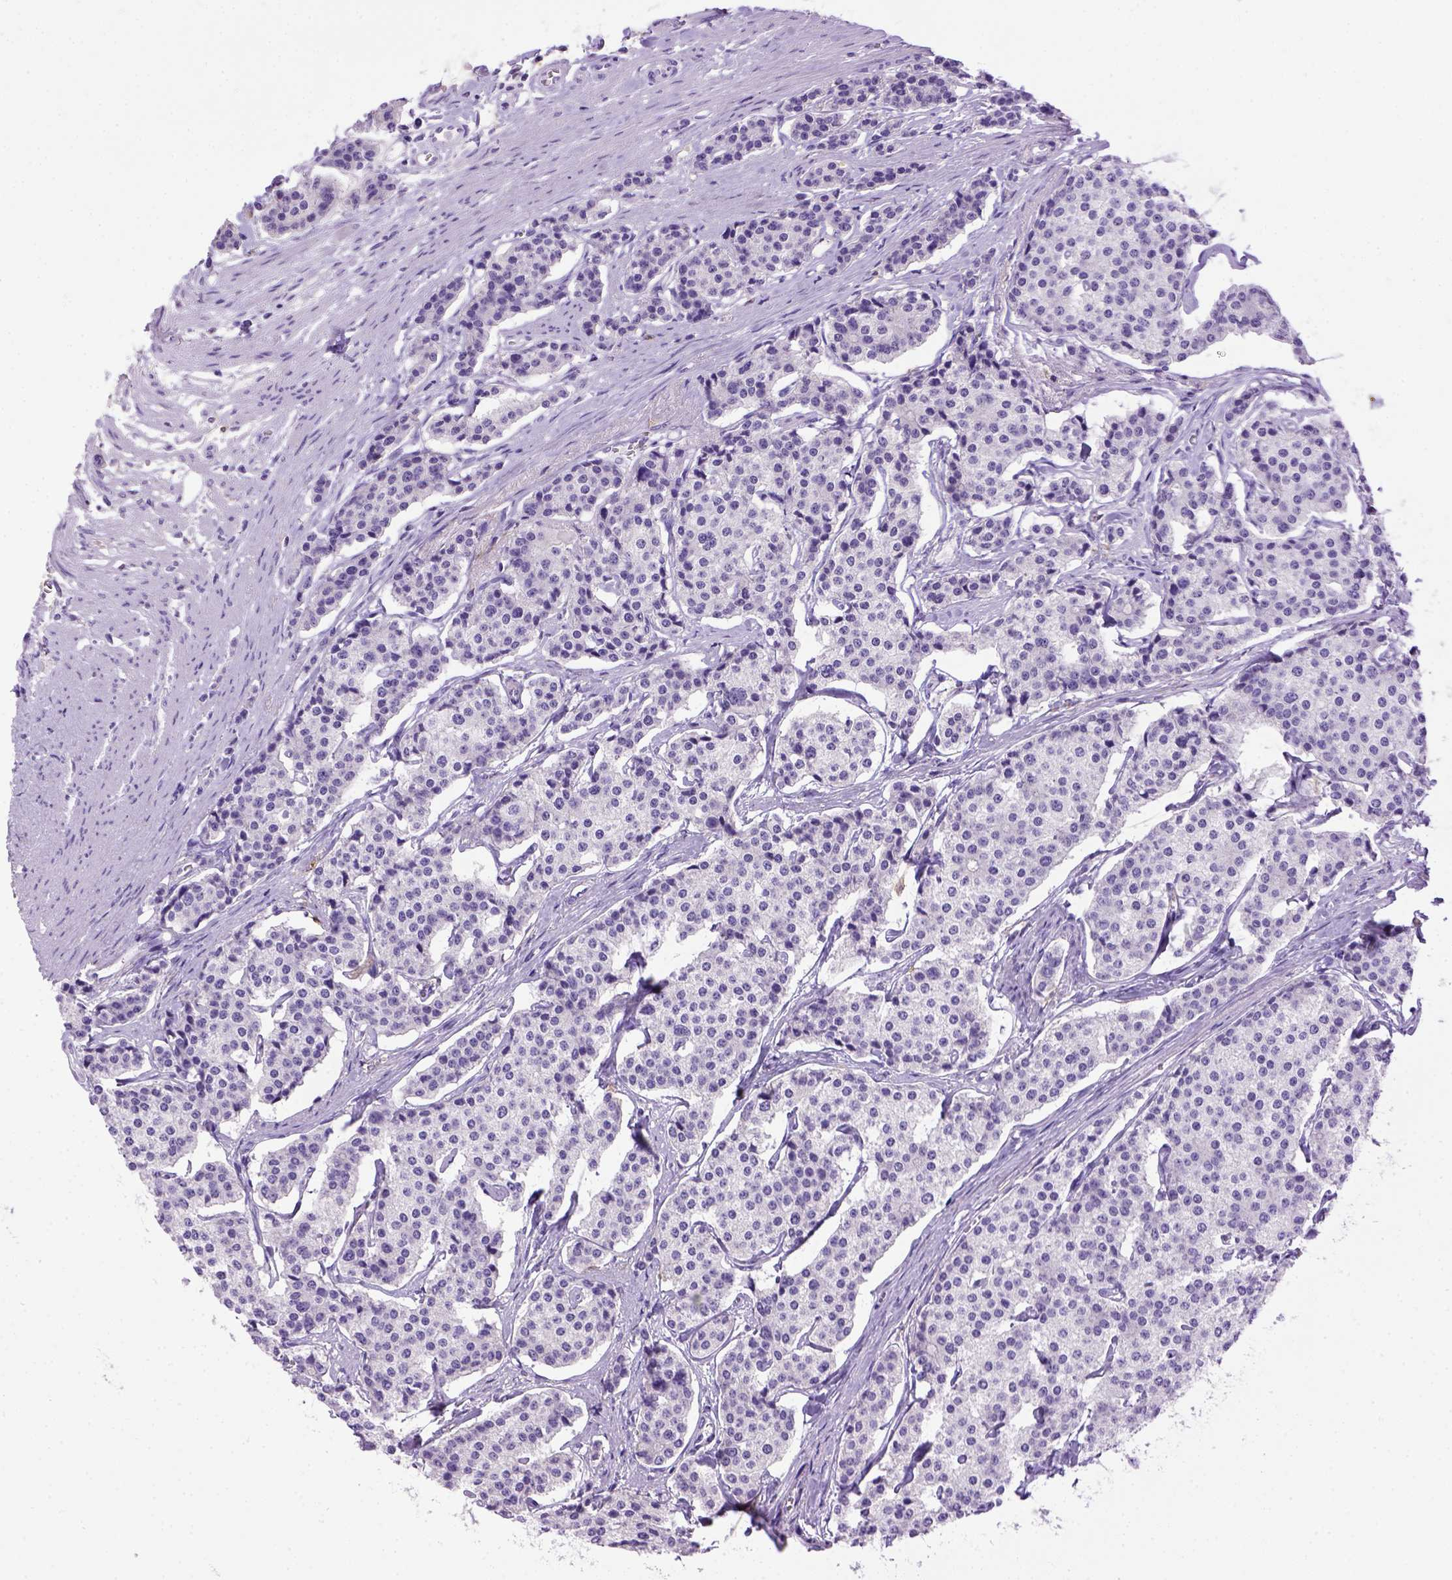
{"staining": {"intensity": "negative", "quantity": "none", "location": "none"}, "tissue": "carcinoid", "cell_type": "Tumor cells", "image_type": "cancer", "snomed": [{"axis": "morphology", "description": "Carcinoid, malignant, NOS"}, {"axis": "topography", "description": "Small intestine"}], "caption": "There is no significant positivity in tumor cells of carcinoid (malignant). (Stains: DAB immunohistochemistry (IHC) with hematoxylin counter stain, Microscopy: brightfield microscopy at high magnification).", "gene": "ITGAX", "patient": {"sex": "female", "age": 65}}